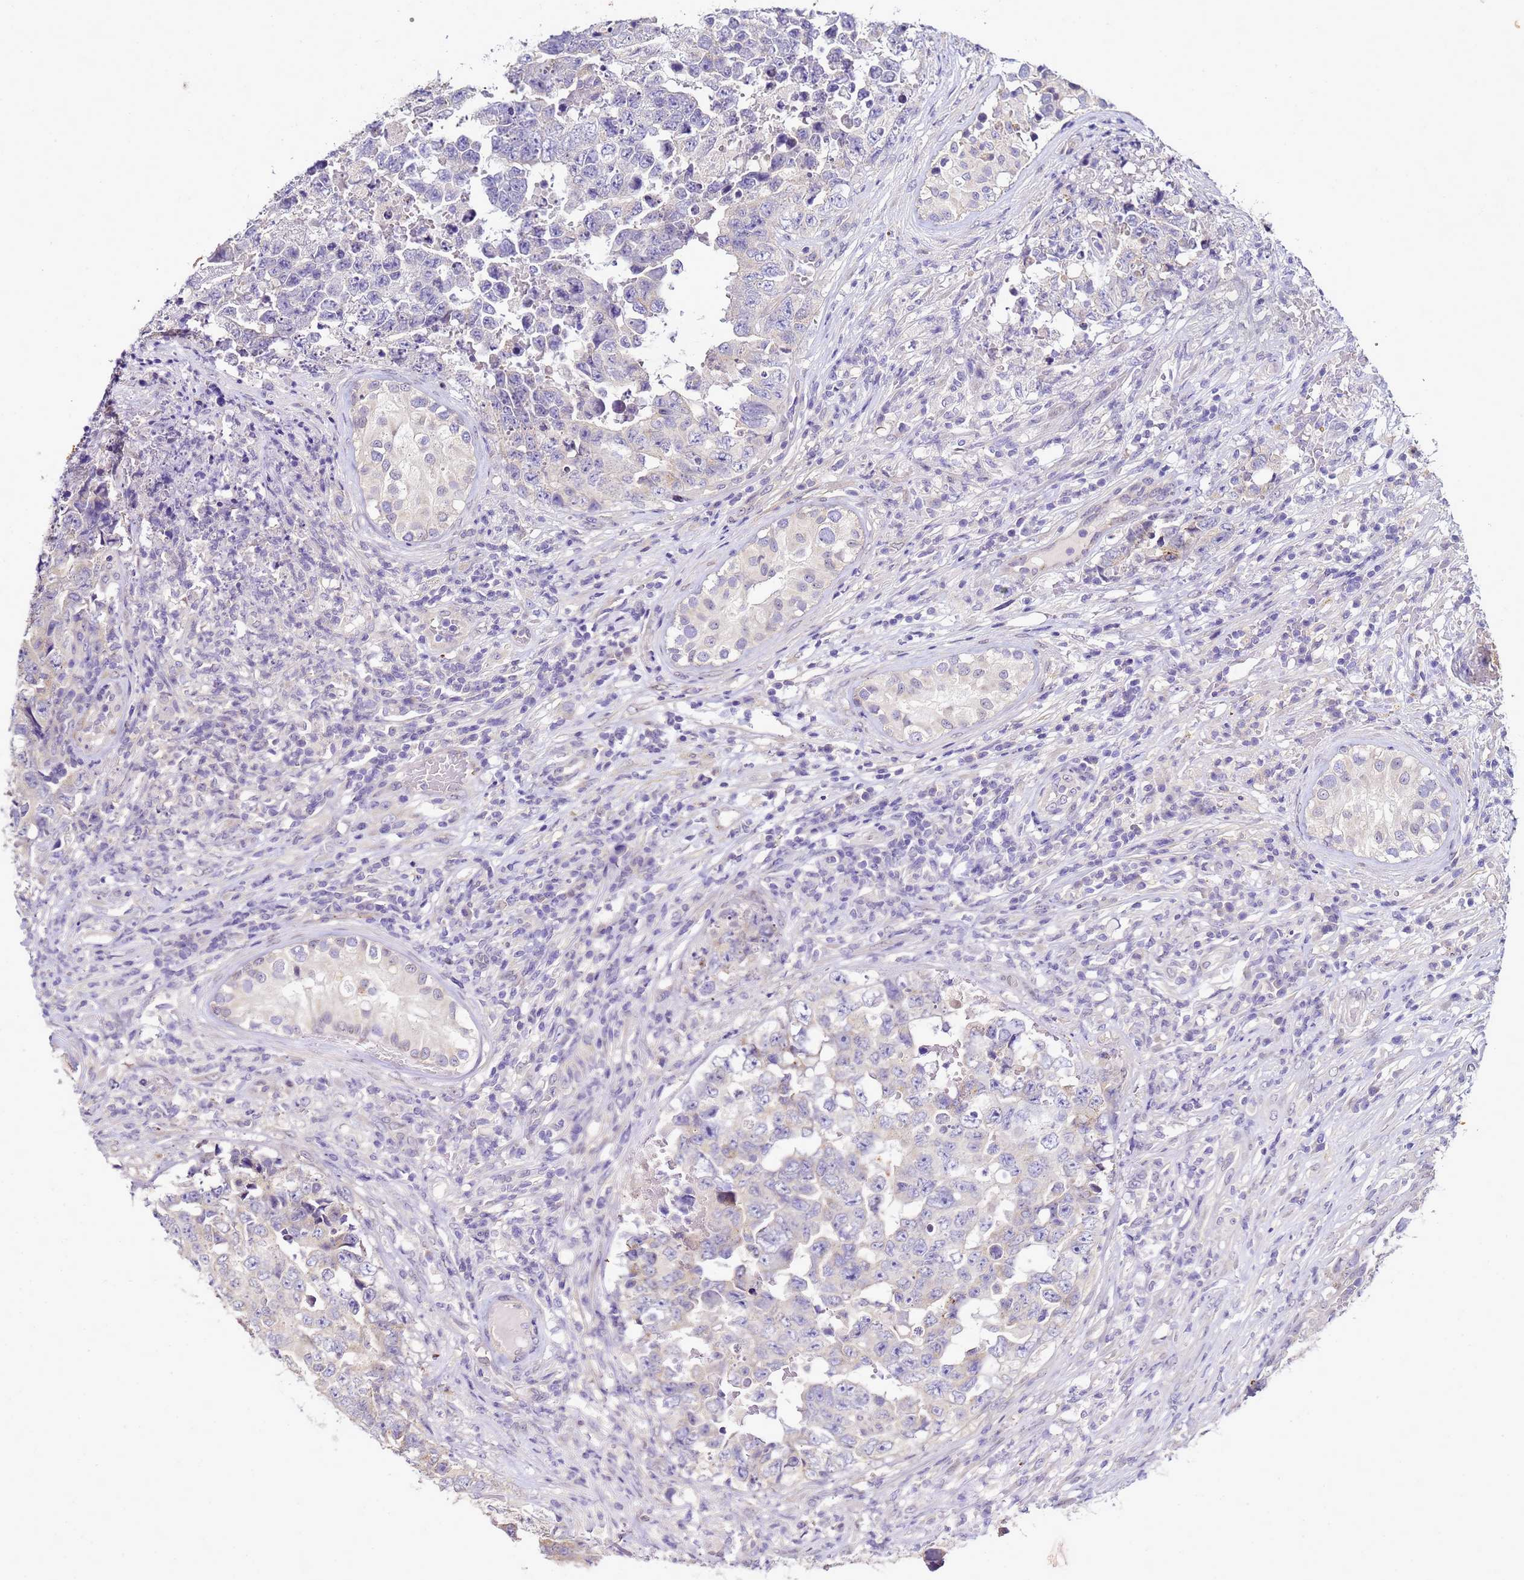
{"staining": {"intensity": "negative", "quantity": "none", "location": "none"}, "tissue": "testis cancer", "cell_type": "Tumor cells", "image_type": "cancer", "snomed": [{"axis": "morphology", "description": "Normal tissue, NOS"}, {"axis": "morphology", "description": "Carcinoma, Embryonal, NOS"}, {"axis": "topography", "description": "Testis"}, {"axis": "topography", "description": "Epididymis"}], "caption": "This is a image of immunohistochemistry (IHC) staining of embryonal carcinoma (testis), which shows no expression in tumor cells.", "gene": "FAM166B", "patient": {"sex": "male", "age": 25}}